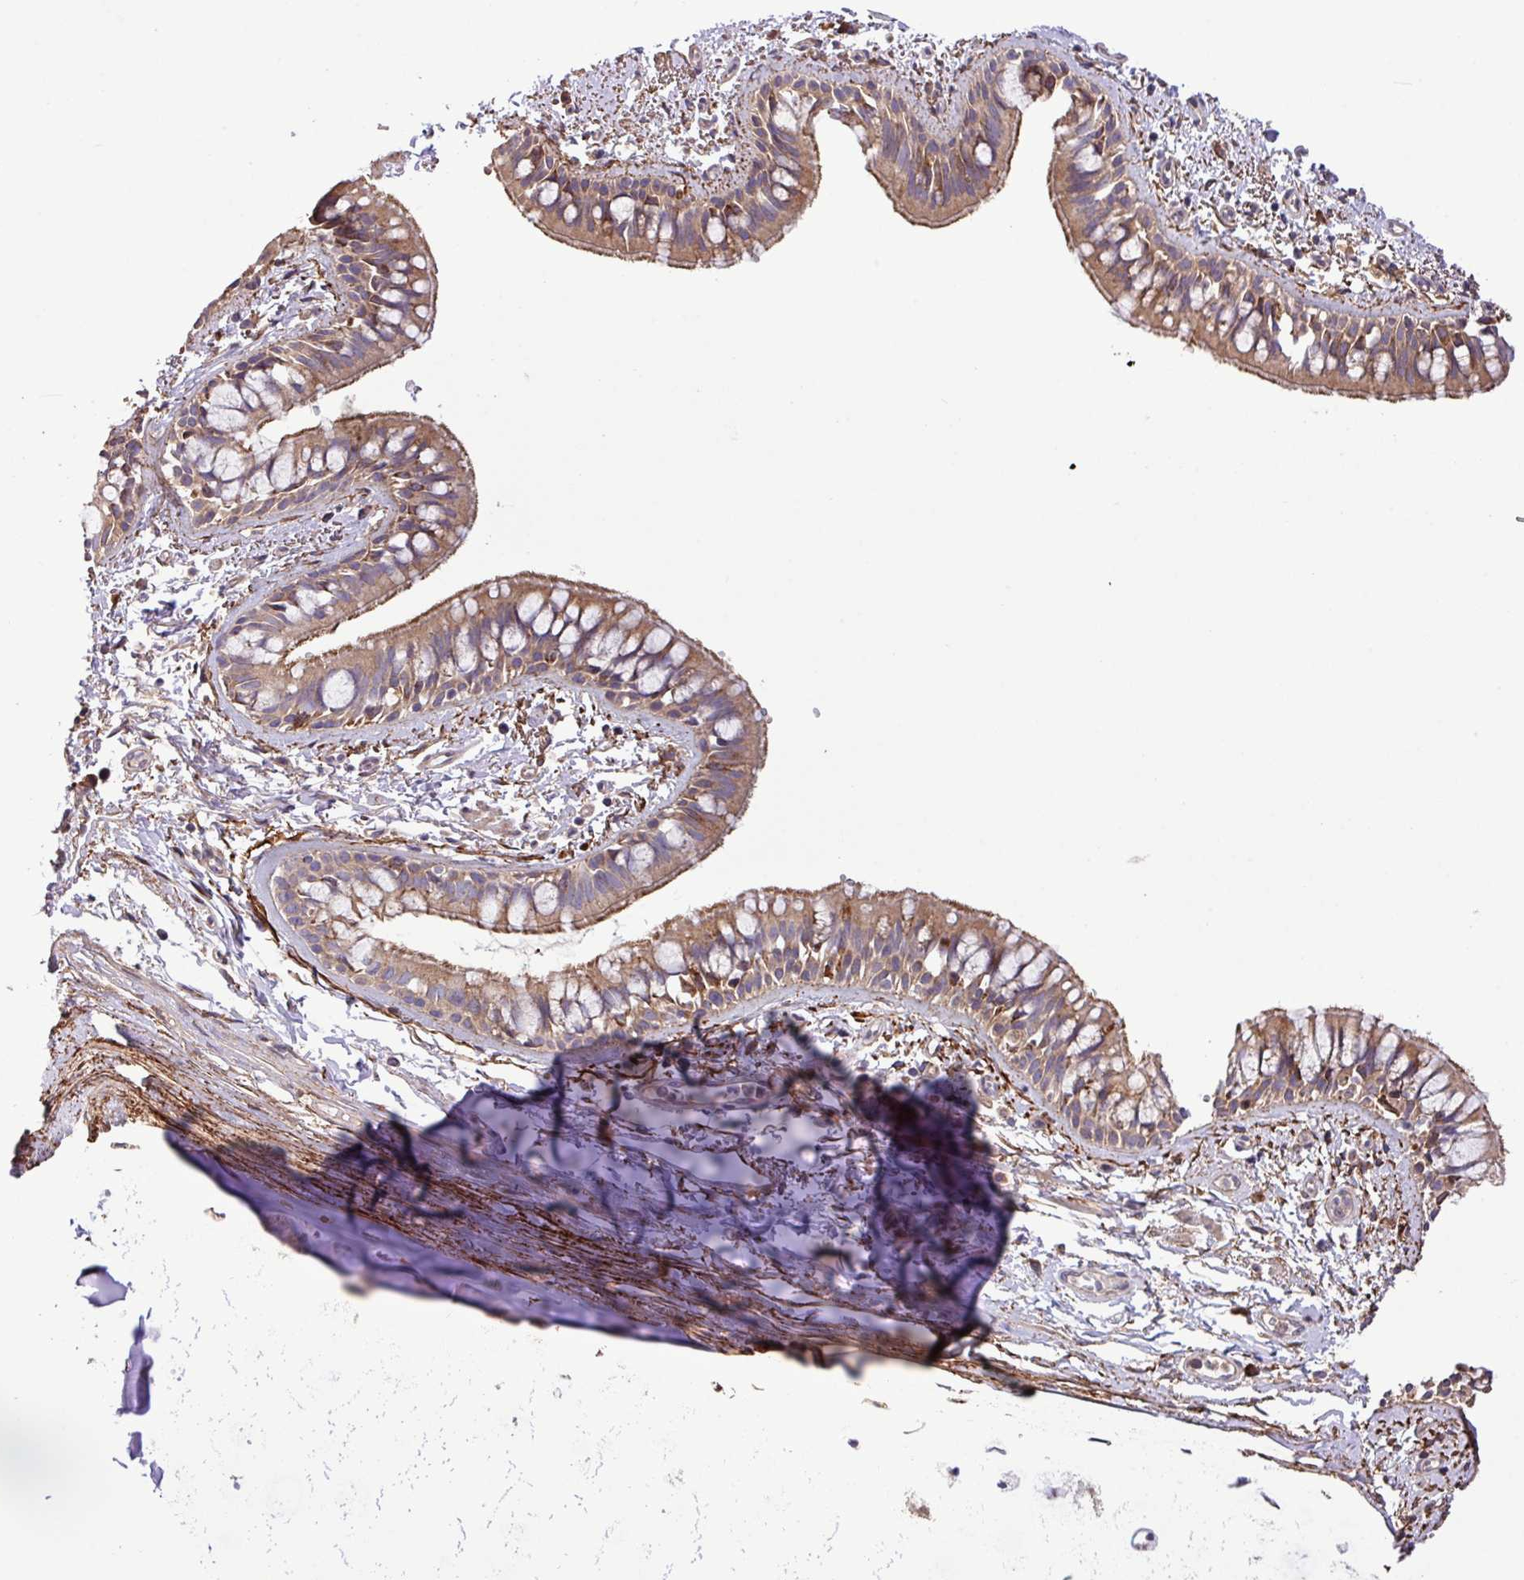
{"staining": {"intensity": "moderate", "quantity": ">75%", "location": "cytoplasmic/membranous"}, "tissue": "bronchus", "cell_type": "Respiratory epithelial cells", "image_type": "normal", "snomed": [{"axis": "morphology", "description": "Normal tissue, NOS"}, {"axis": "topography", "description": "Lymph node"}, {"axis": "topography", "description": "Cartilage tissue"}, {"axis": "topography", "description": "Bronchus"}], "caption": "This image exhibits immunohistochemistry (IHC) staining of benign bronchus, with medium moderate cytoplasmic/membranous expression in about >75% of respiratory epithelial cells.", "gene": "MEGF6", "patient": {"sex": "female", "age": 70}}